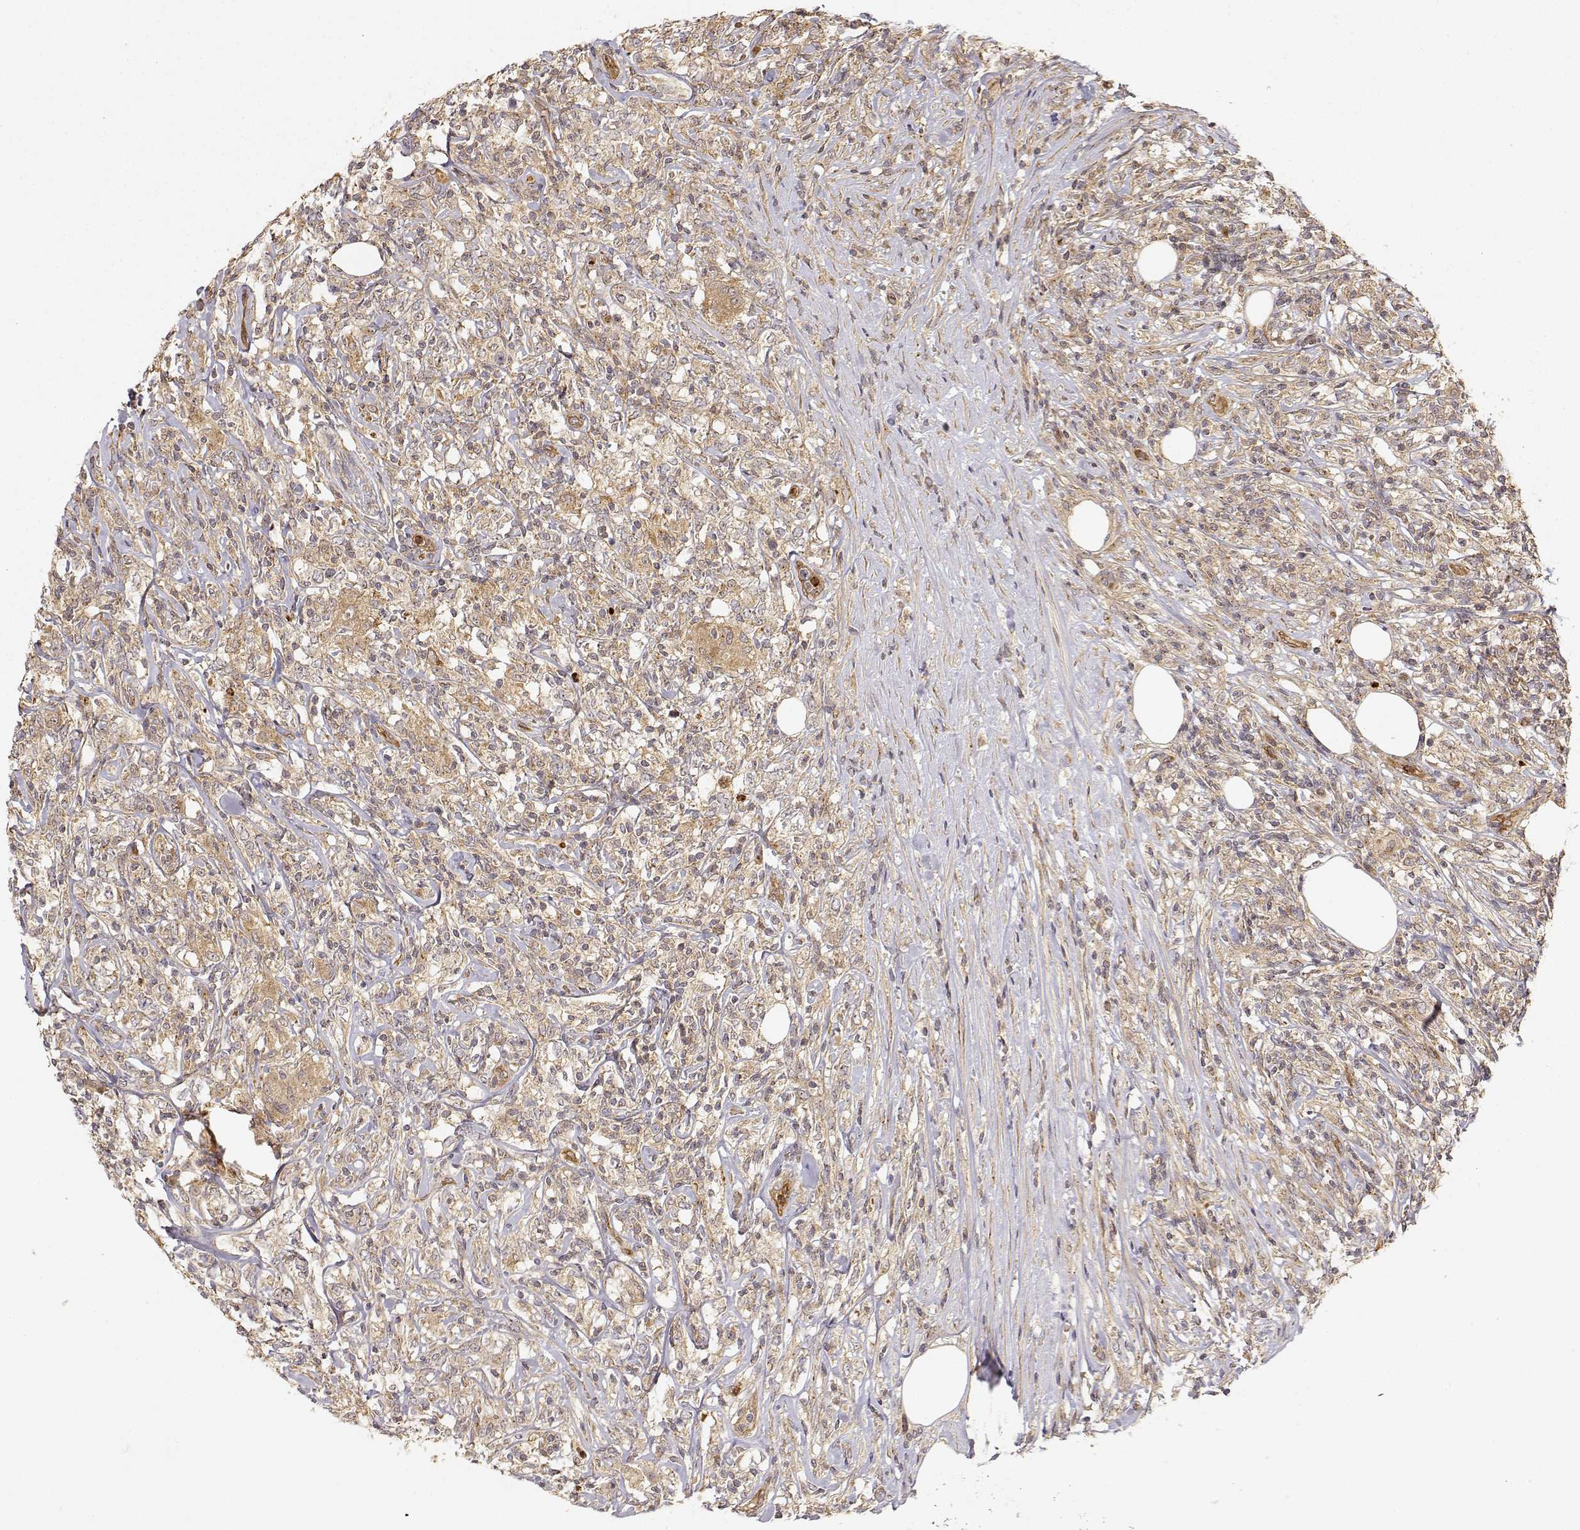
{"staining": {"intensity": "weak", "quantity": ">75%", "location": "cytoplasmic/membranous"}, "tissue": "lymphoma", "cell_type": "Tumor cells", "image_type": "cancer", "snomed": [{"axis": "morphology", "description": "Malignant lymphoma, non-Hodgkin's type, High grade"}, {"axis": "topography", "description": "Lymph node"}], "caption": "Human lymphoma stained with a protein marker exhibits weak staining in tumor cells.", "gene": "CDK5RAP2", "patient": {"sex": "female", "age": 84}}